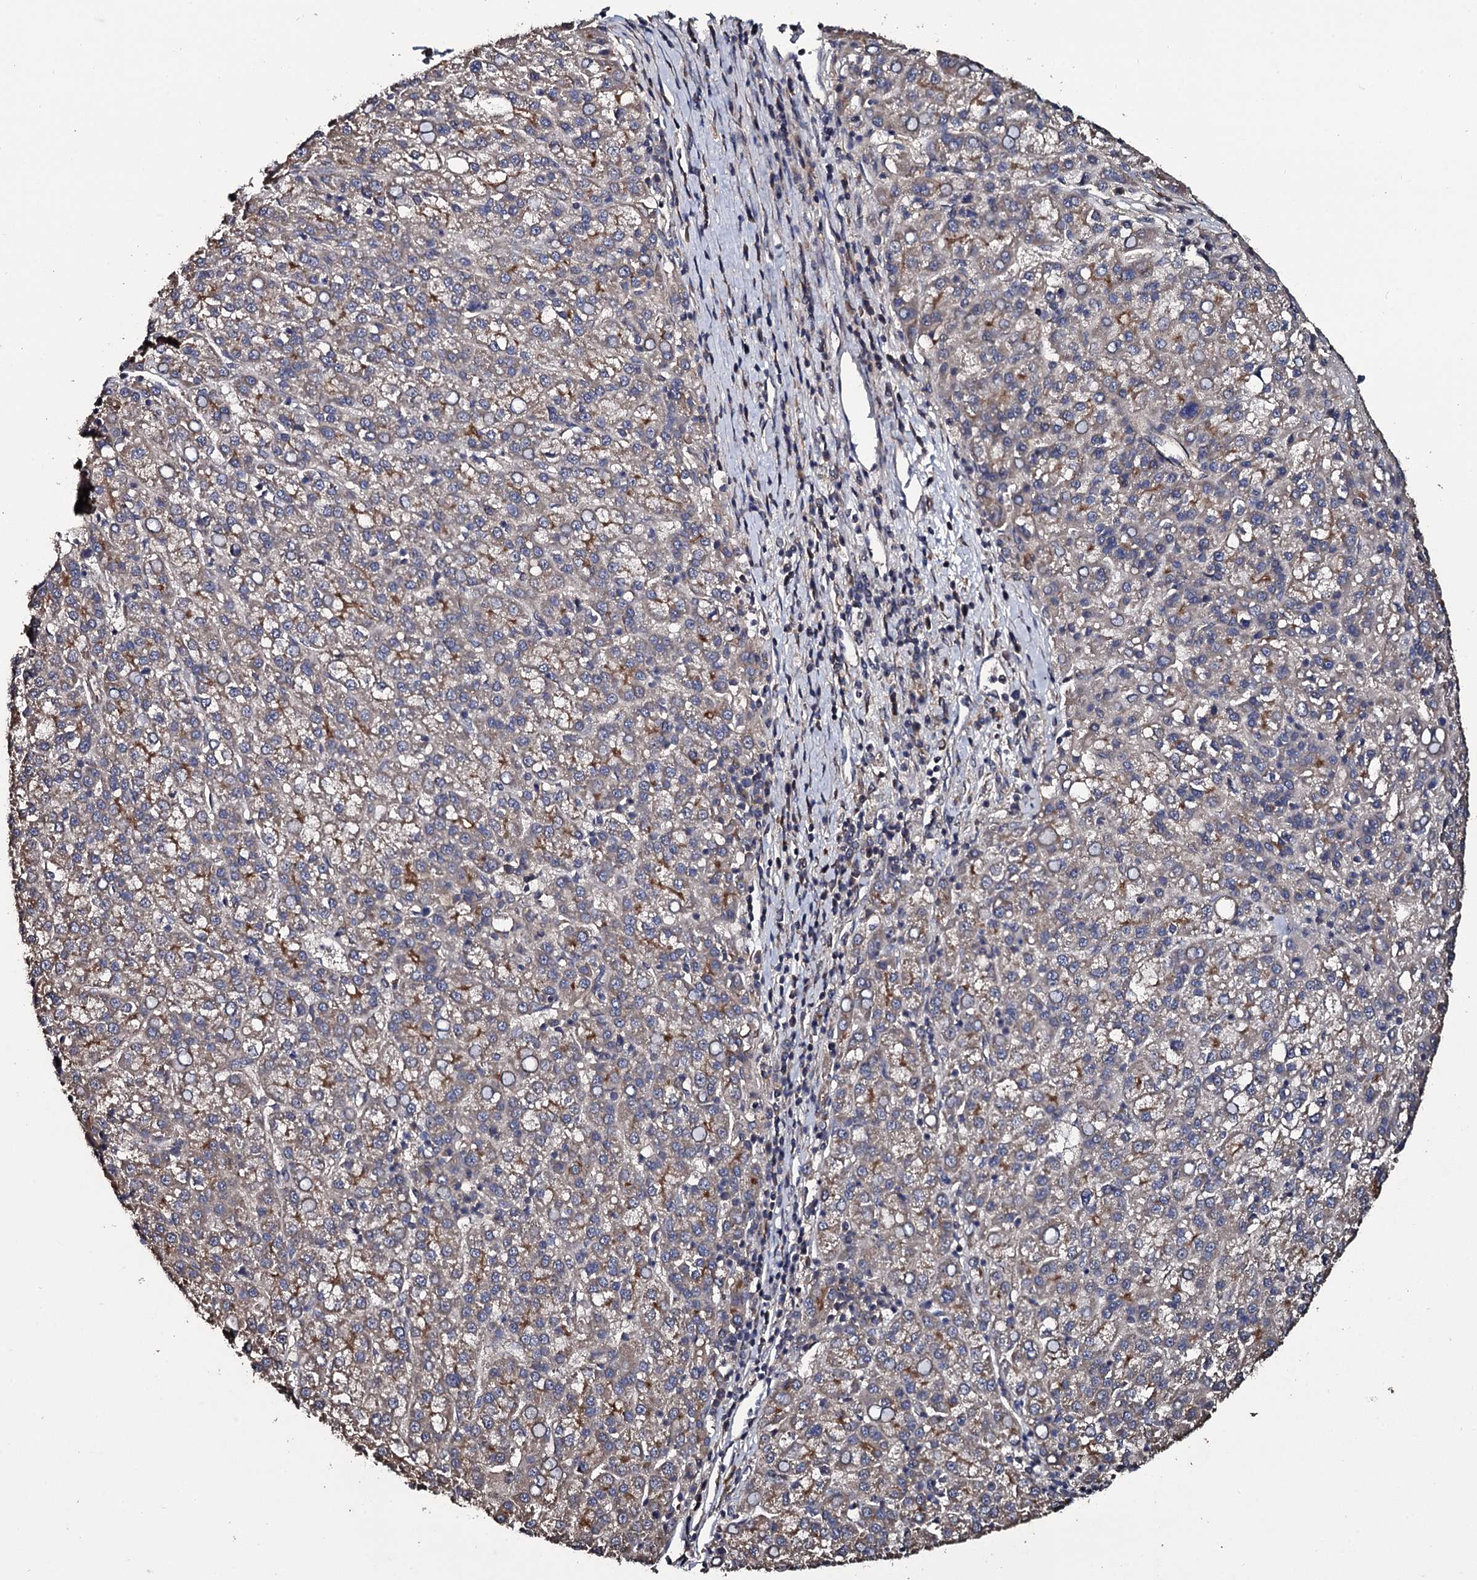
{"staining": {"intensity": "weak", "quantity": "<25%", "location": "cytoplasmic/membranous"}, "tissue": "liver cancer", "cell_type": "Tumor cells", "image_type": "cancer", "snomed": [{"axis": "morphology", "description": "Carcinoma, Hepatocellular, NOS"}, {"axis": "topography", "description": "Liver"}], "caption": "This is an immunohistochemistry micrograph of human hepatocellular carcinoma (liver). There is no expression in tumor cells.", "gene": "TTC23", "patient": {"sex": "female", "age": 58}}